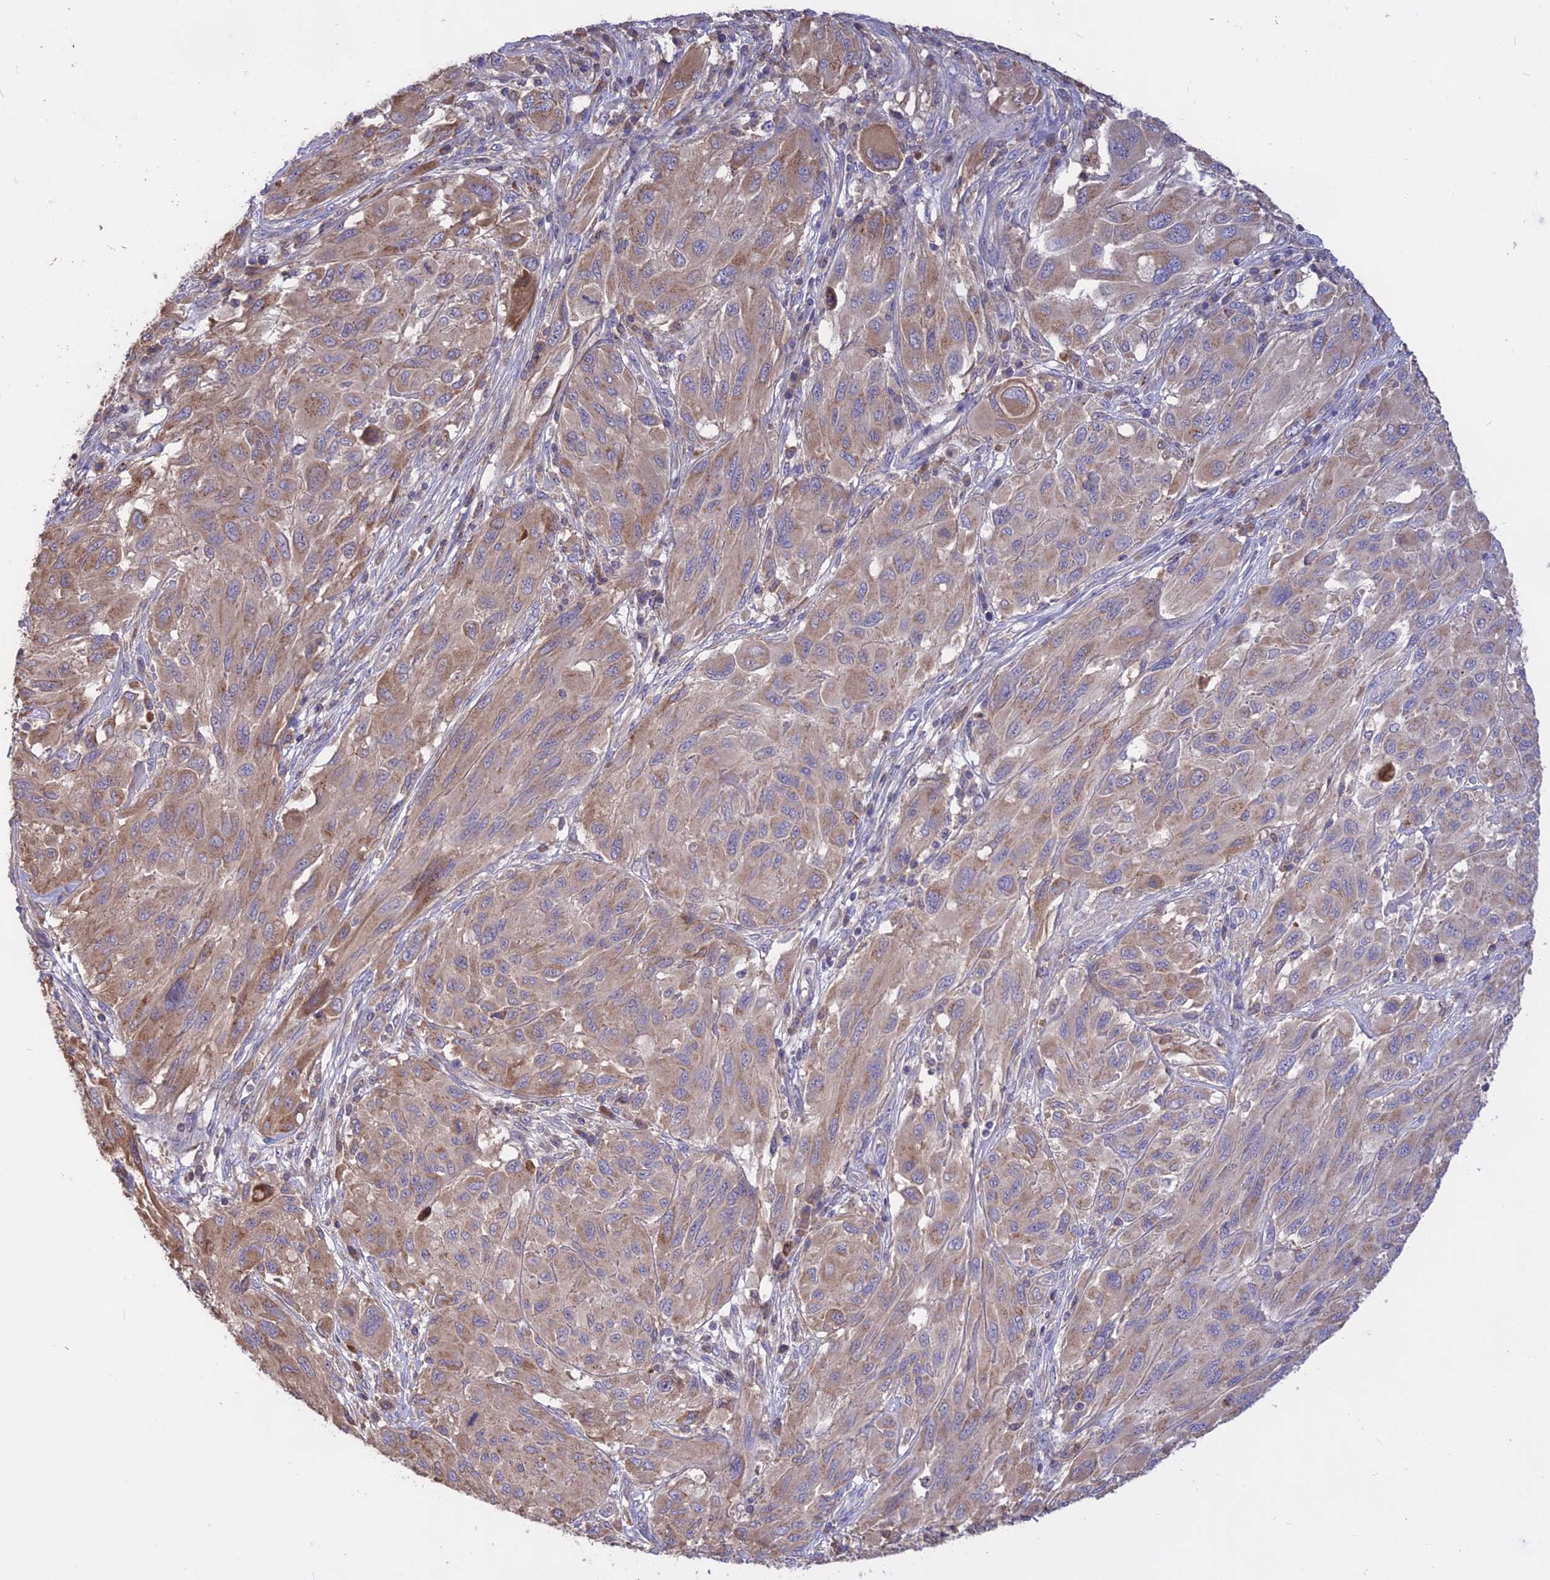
{"staining": {"intensity": "weak", "quantity": "25%-75%", "location": "cytoplasmic/membranous"}, "tissue": "melanoma", "cell_type": "Tumor cells", "image_type": "cancer", "snomed": [{"axis": "morphology", "description": "Malignant melanoma, NOS"}, {"axis": "topography", "description": "Skin"}], "caption": "Protein expression analysis of melanoma exhibits weak cytoplasmic/membranous staining in about 25%-75% of tumor cells.", "gene": "NUDT8", "patient": {"sex": "female", "age": 91}}